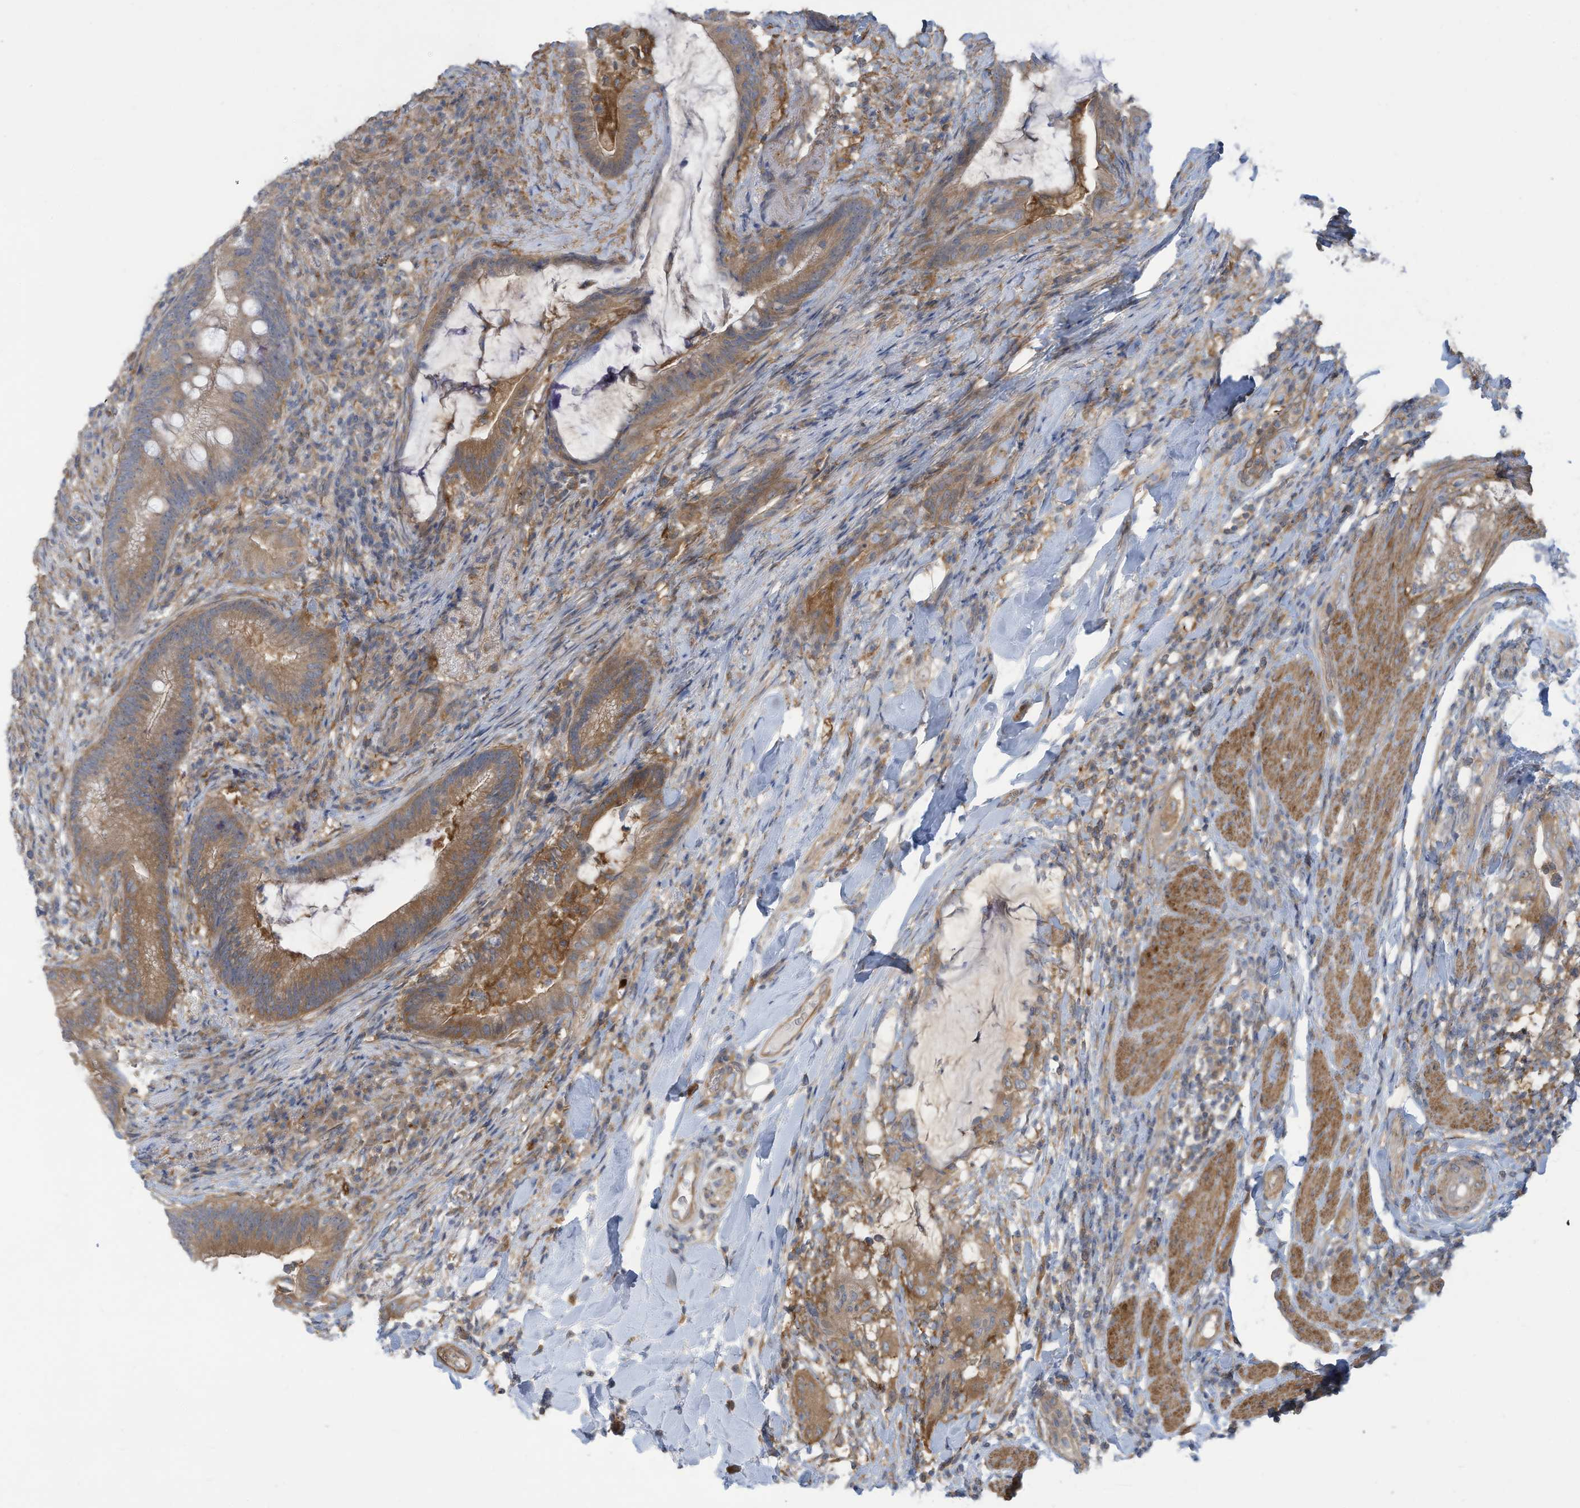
{"staining": {"intensity": "moderate", "quantity": ">75%", "location": "cytoplasmic/membranous"}, "tissue": "colorectal cancer", "cell_type": "Tumor cells", "image_type": "cancer", "snomed": [{"axis": "morphology", "description": "Adenocarcinoma, NOS"}, {"axis": "topography", "description": "Colon"}], "caption": "Colorectal cancer tissue exhibits moderate cytoplasmic/membranous expression in approximately >75% of tumor cells (DAB (3,3'-diaminobenzidine) IHC with brightfield microscopy, high magnification).", "gene": "ADI1", "patient": {"sex": "female", "age": 66}}